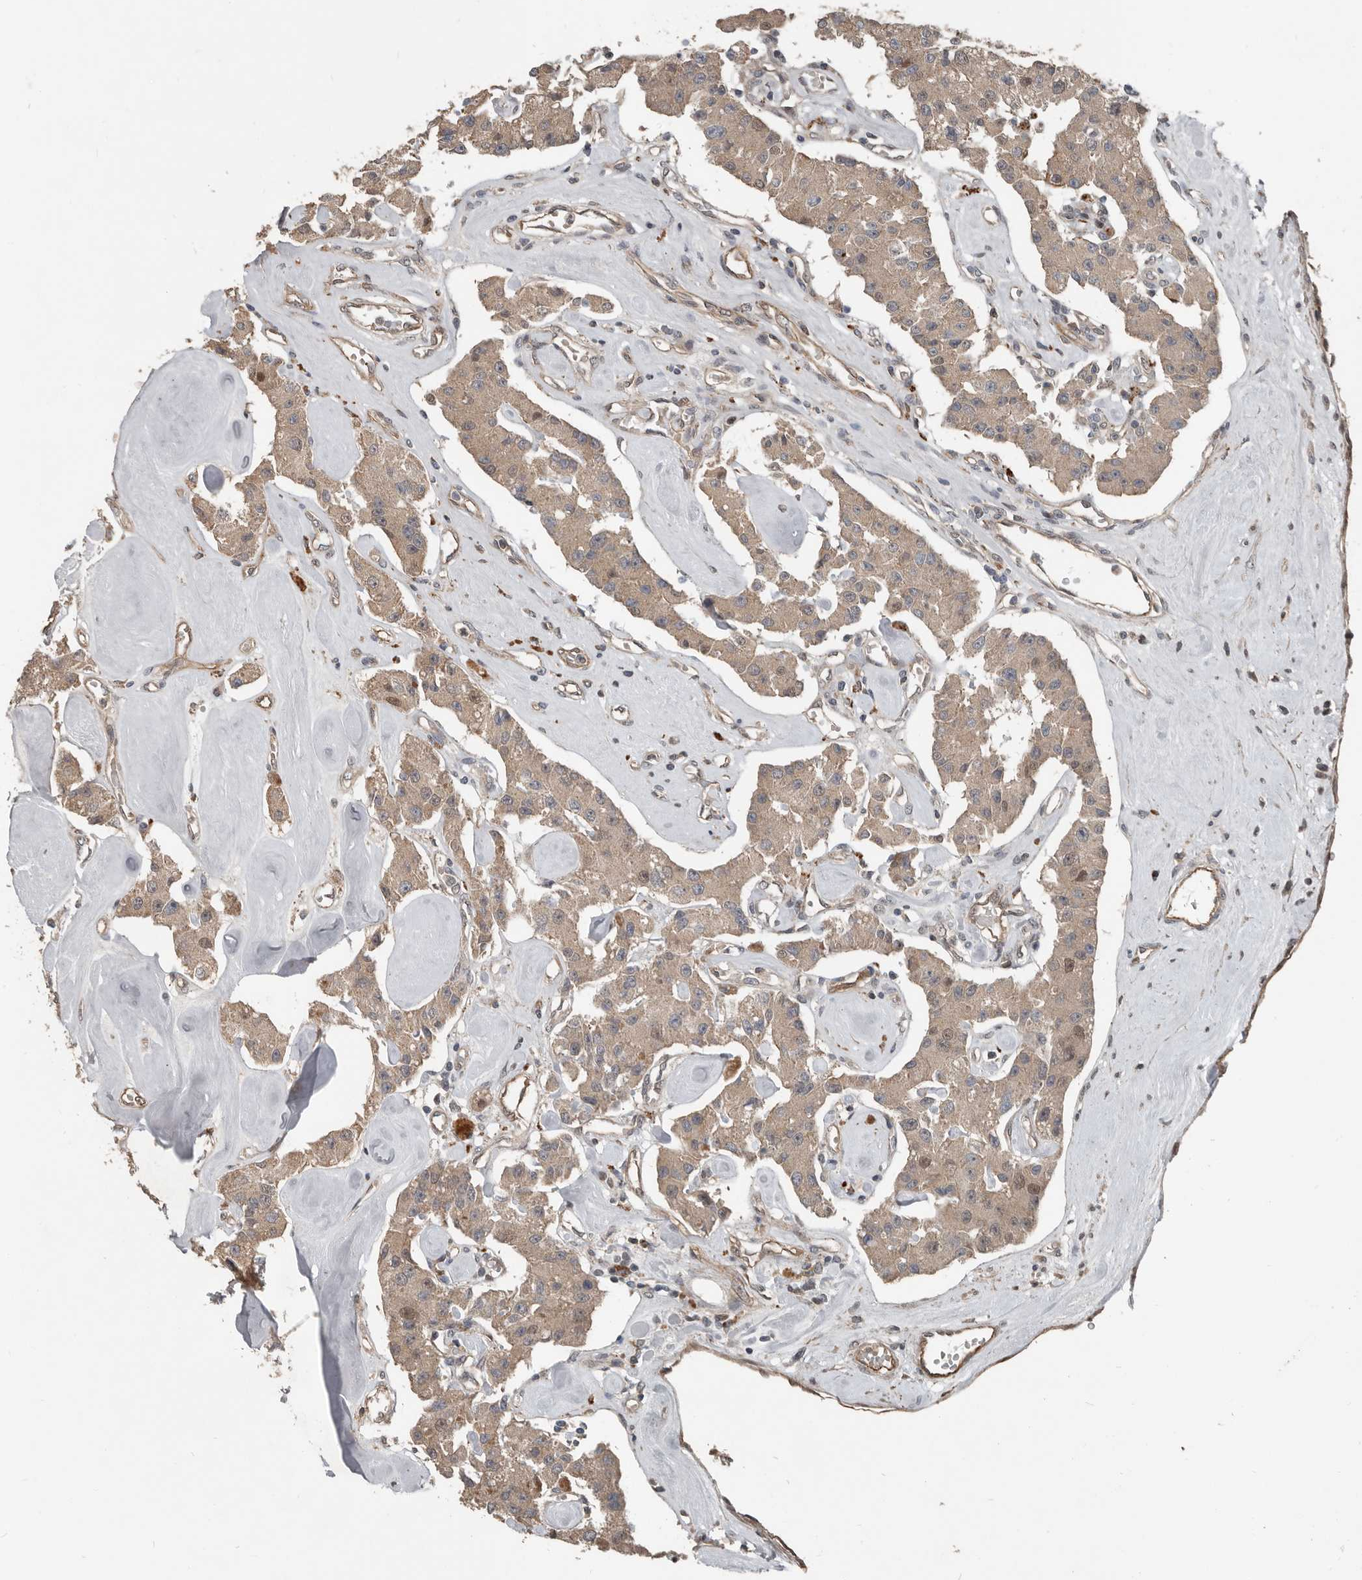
{"staining": {"intensity": "moderate", "quantity": ">75%", "location": "cytoplasmic/membranous"}, "tissue": "carcinoid", "cell_type": "Tumor cells", "image_type": "cancer", "snomed": [{"axis": "morphology", "description": "Carcinoid, malignant, NOS"}, {"axis": "topography", "description": "Pancreas"}], "caption": "Moderate cytoplasmic/membranous expression for a protein is identified in approximately >75% of tumor cells of carcinoid (malignant) using immunohistochemistry (IHC).", "gene": "YOD1", "patient": {"sex": "male", "age": 41}}